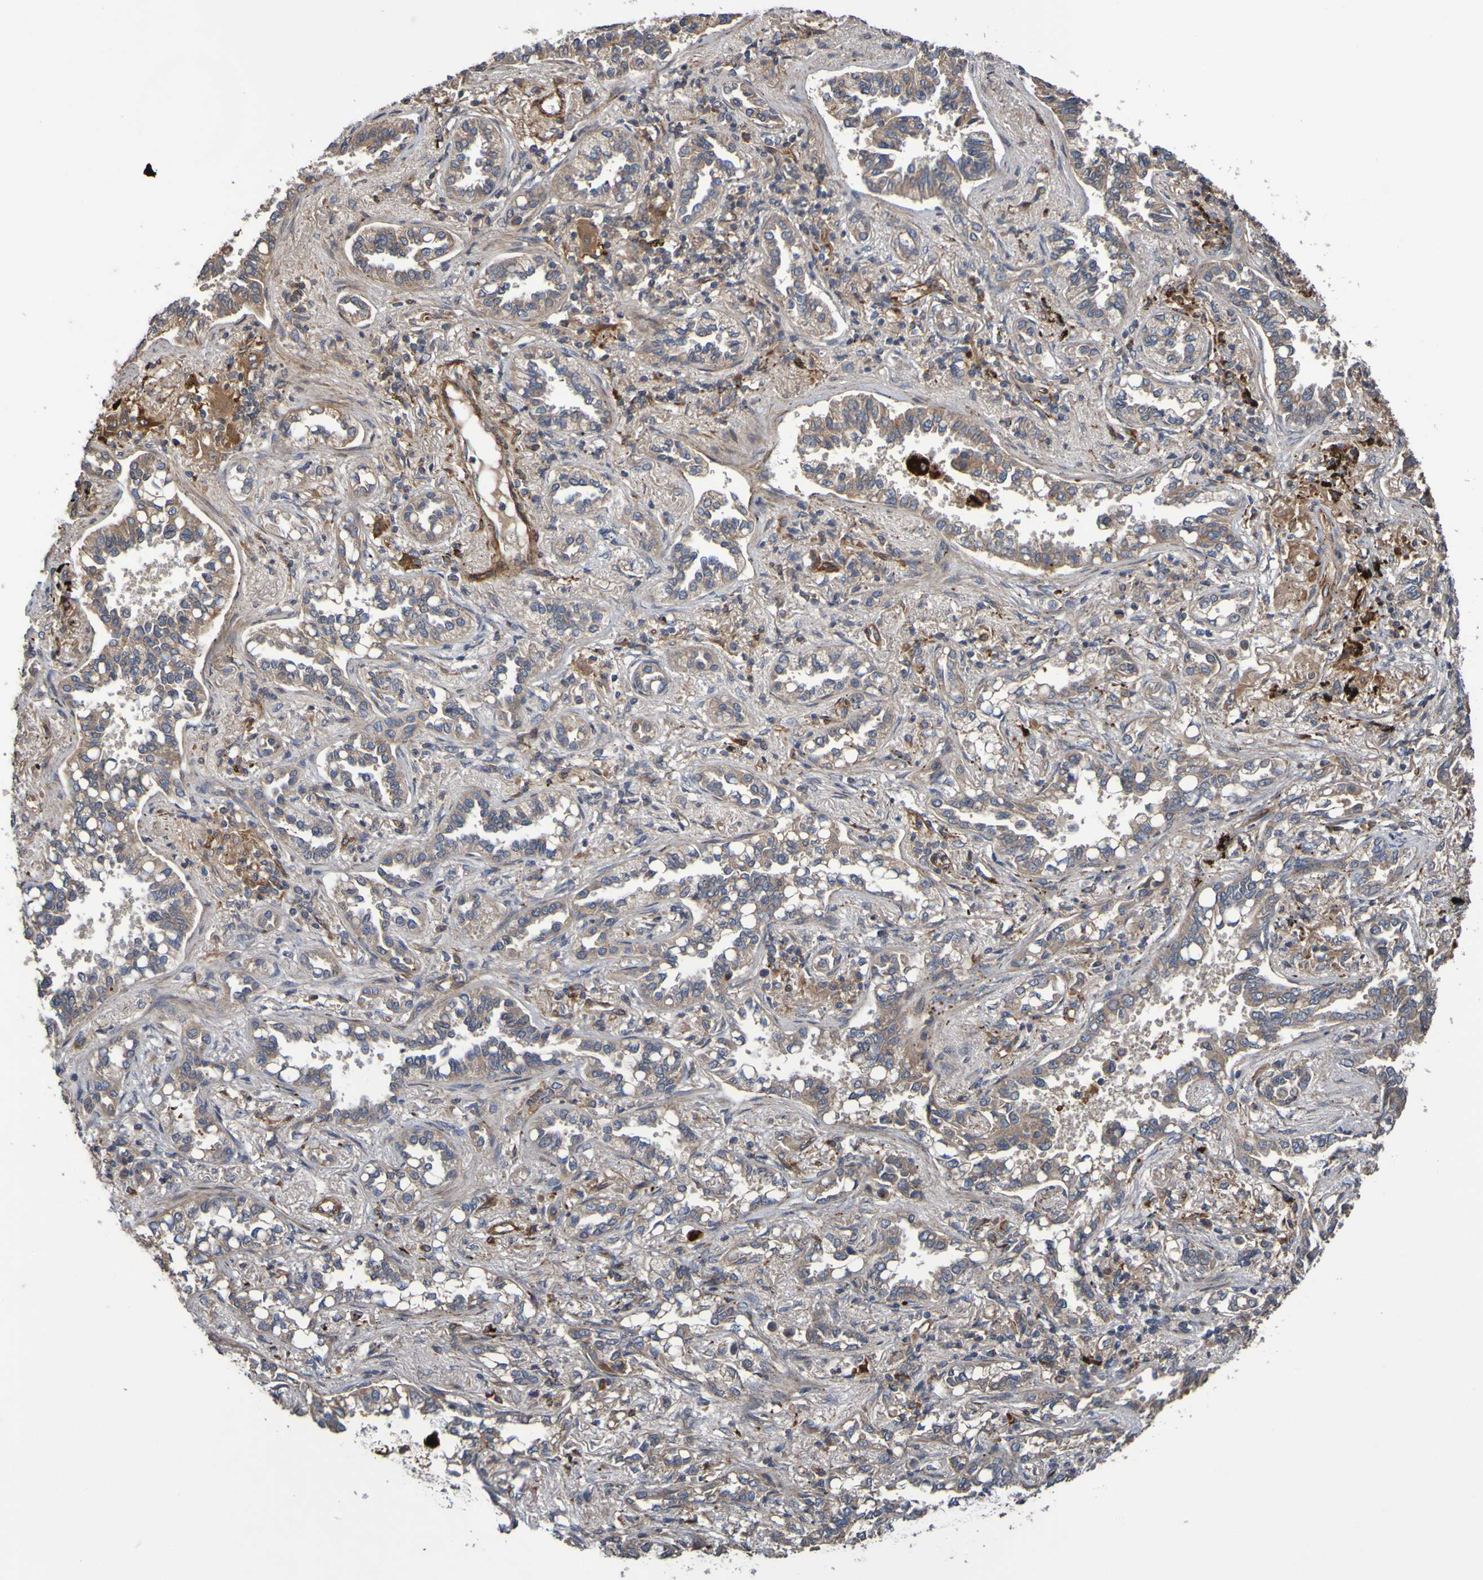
{"staining": {"intensity": "weak", "quantity": ">75%", "location": "cytoplasmic/membranous"}, "tissue": "lung cancer", "cell_type": "Tumor cells", "image_type": "cancer", "snomed": [{"axis": "morphology", "description": "Normal tissue, NOS"}, {"axis": "morphology", "description": "Adenocarcinoma, NOS"}, {"axis": "topography", "description": "Lung"}], "caption": "Tumor cells demonstrate weak cytoplasmic/membranous staining in approximately >75% of cells in lung cancer (adenocarcinoma).", "gene": "UCN", "patient": {"sex": "male", "age": 59}}